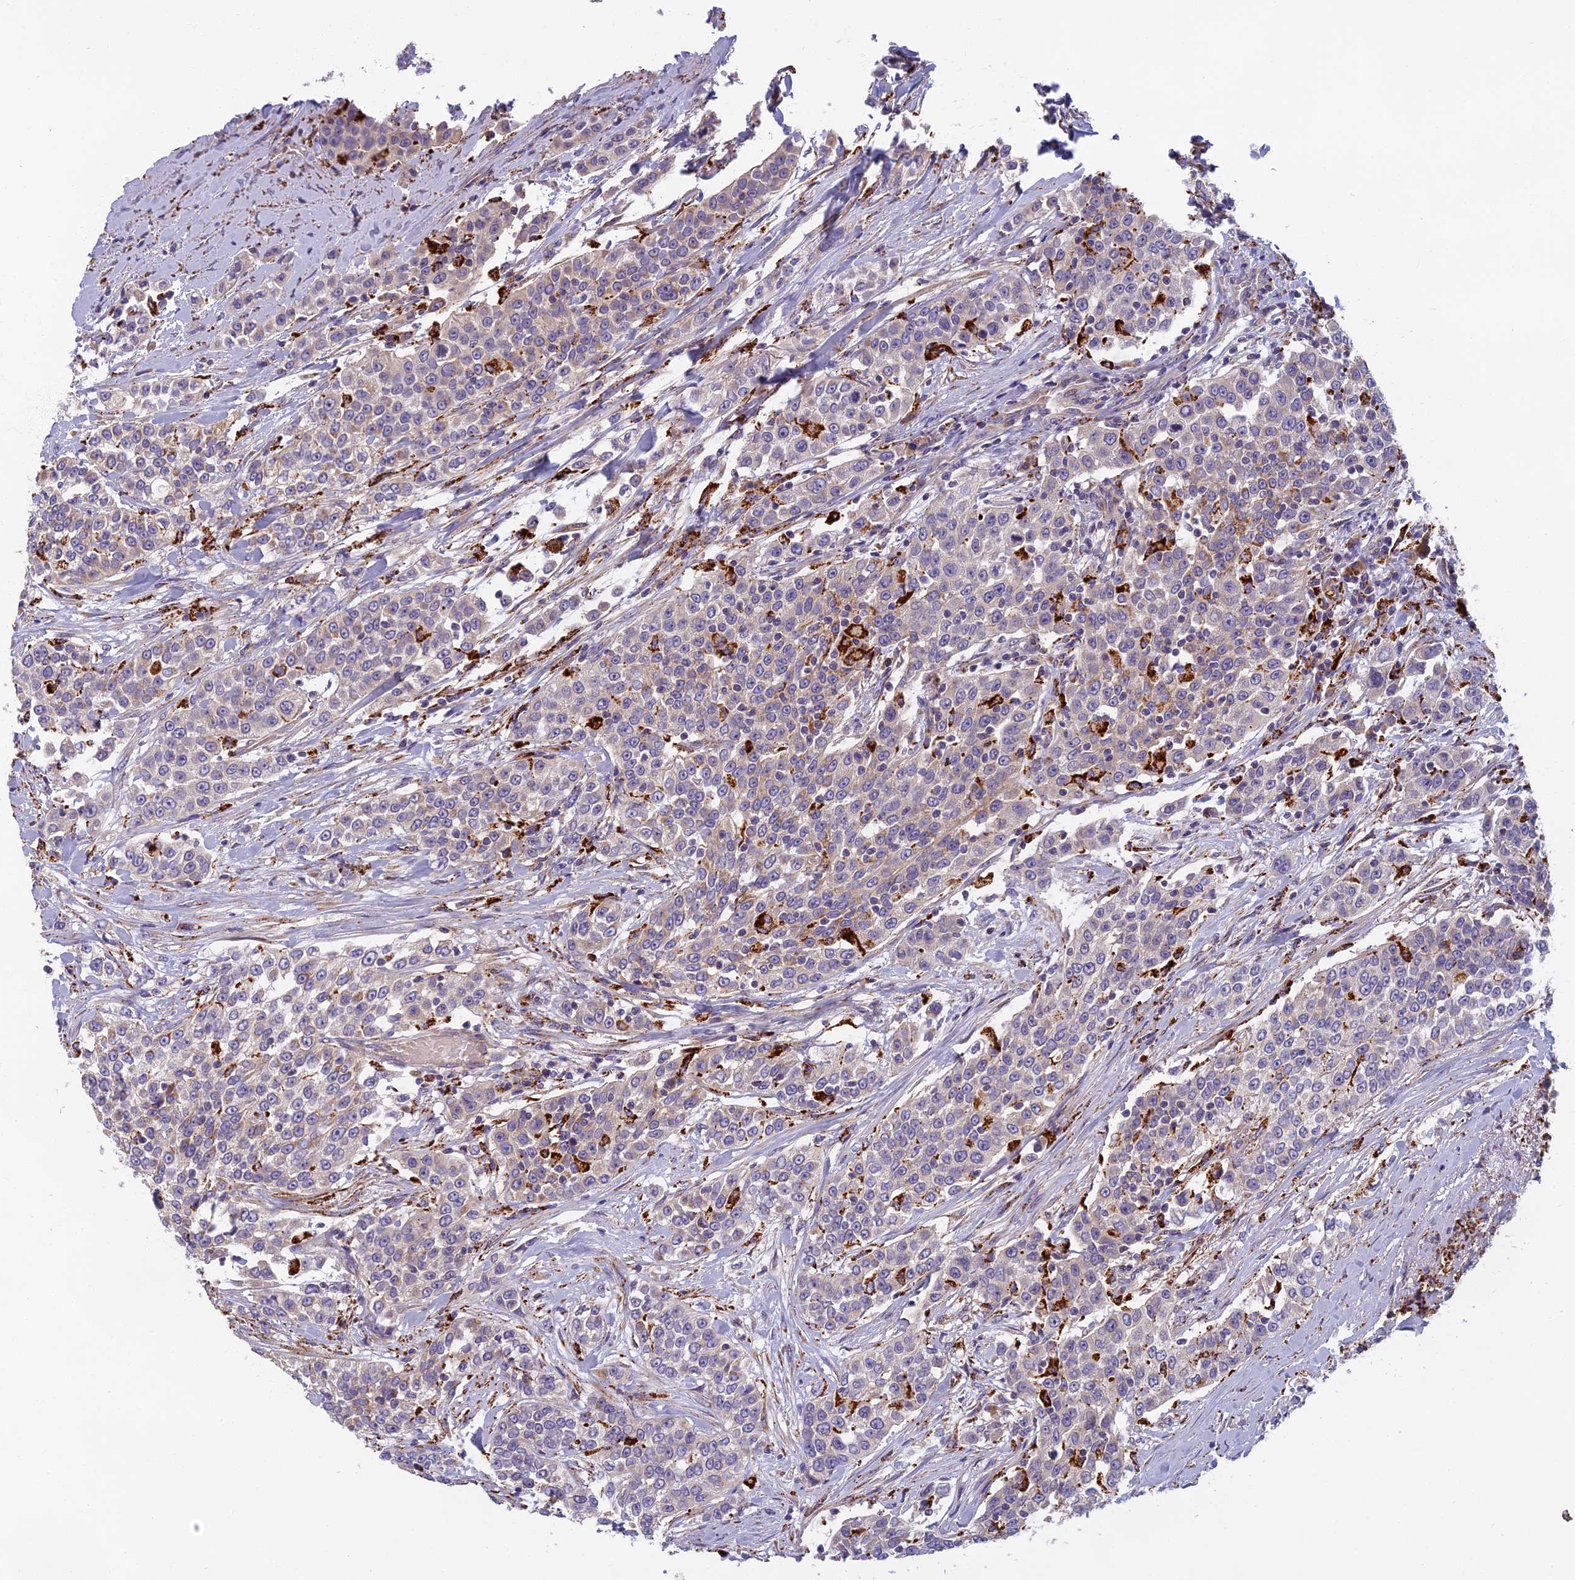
{"staining": {"intensity": "weak", "quantity": "<25%", "location": "cytoplasmic/membranous"}, "tissue": "urothelial cancer", "cell_type": "Tumor cells", "image_type": "cancer", "snomed": [{"axis": "morphology", "description": "Urothelial carcinoma, High grade"}, {"axis": "topography", "description": "Urinary bladder"}], "caption": "An immunohistochemistry (IHC) photomicrograph of urothelial carcinoma (high-grade) is shown. There is no staining in tumor cells of urothelial carcinoma (high-grade).", "gene": "SEMA7A", "patient": {"sex": "female", "age": 80}}